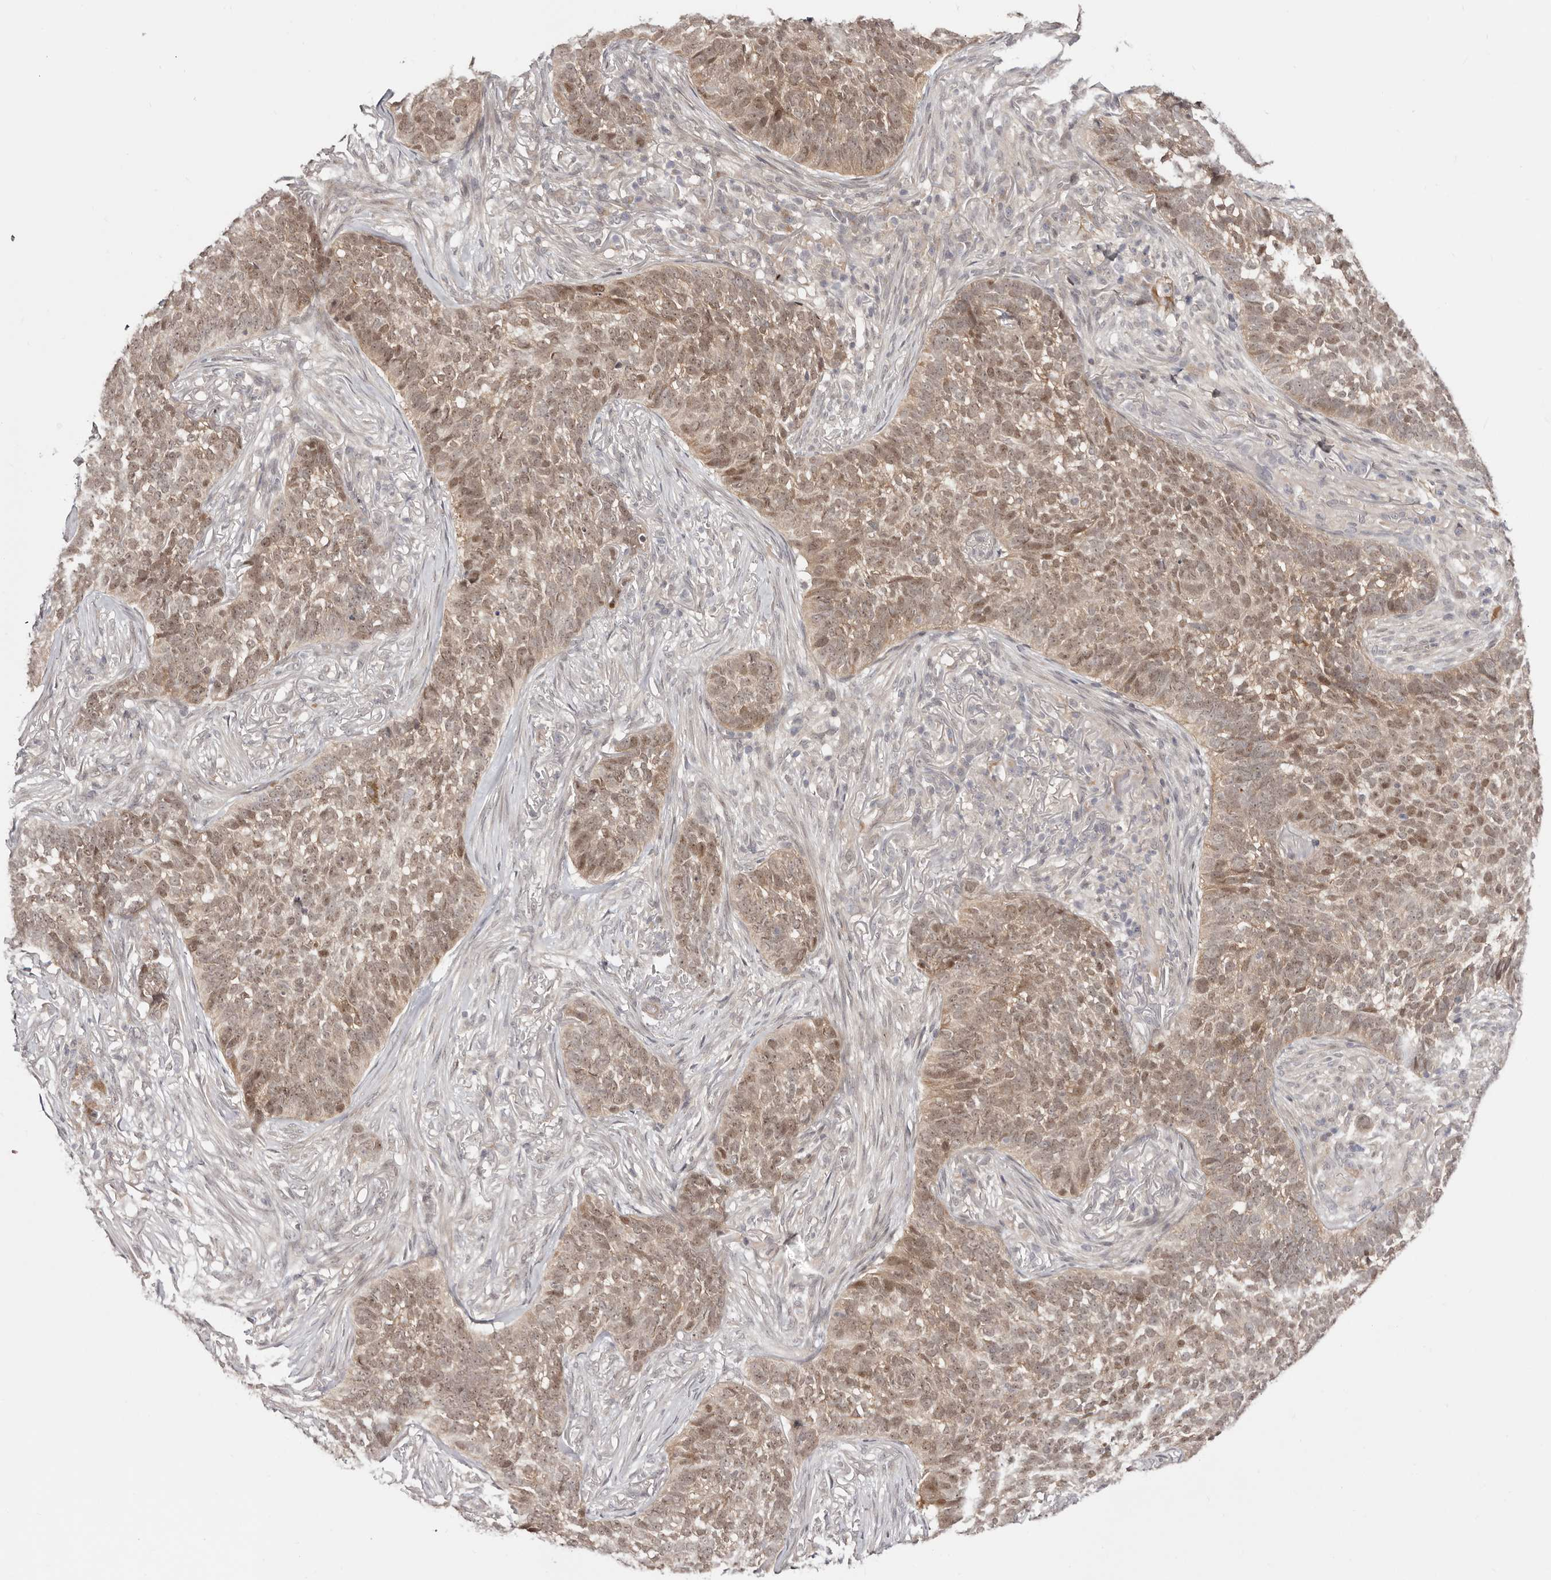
{"staining": {"intensity": "moderate", "quantity": ">75%", "location": "nuclear"}, "tissue": "skin cancer", "cell_type": "Tumor cells", "image_type": "cancer", "snomed": [{"axis": "morphology", "description": "Basal cell carcinoma"}, {"axis": "topography", "description": "Skin"}], "caption": "Immunohistochemical staining of skin cancer exhibits moderate nuclear protein expression in approximately >75% of tumor cells.", "gene": "EGR3", "patient": {"sex": "male", "age": 85}}